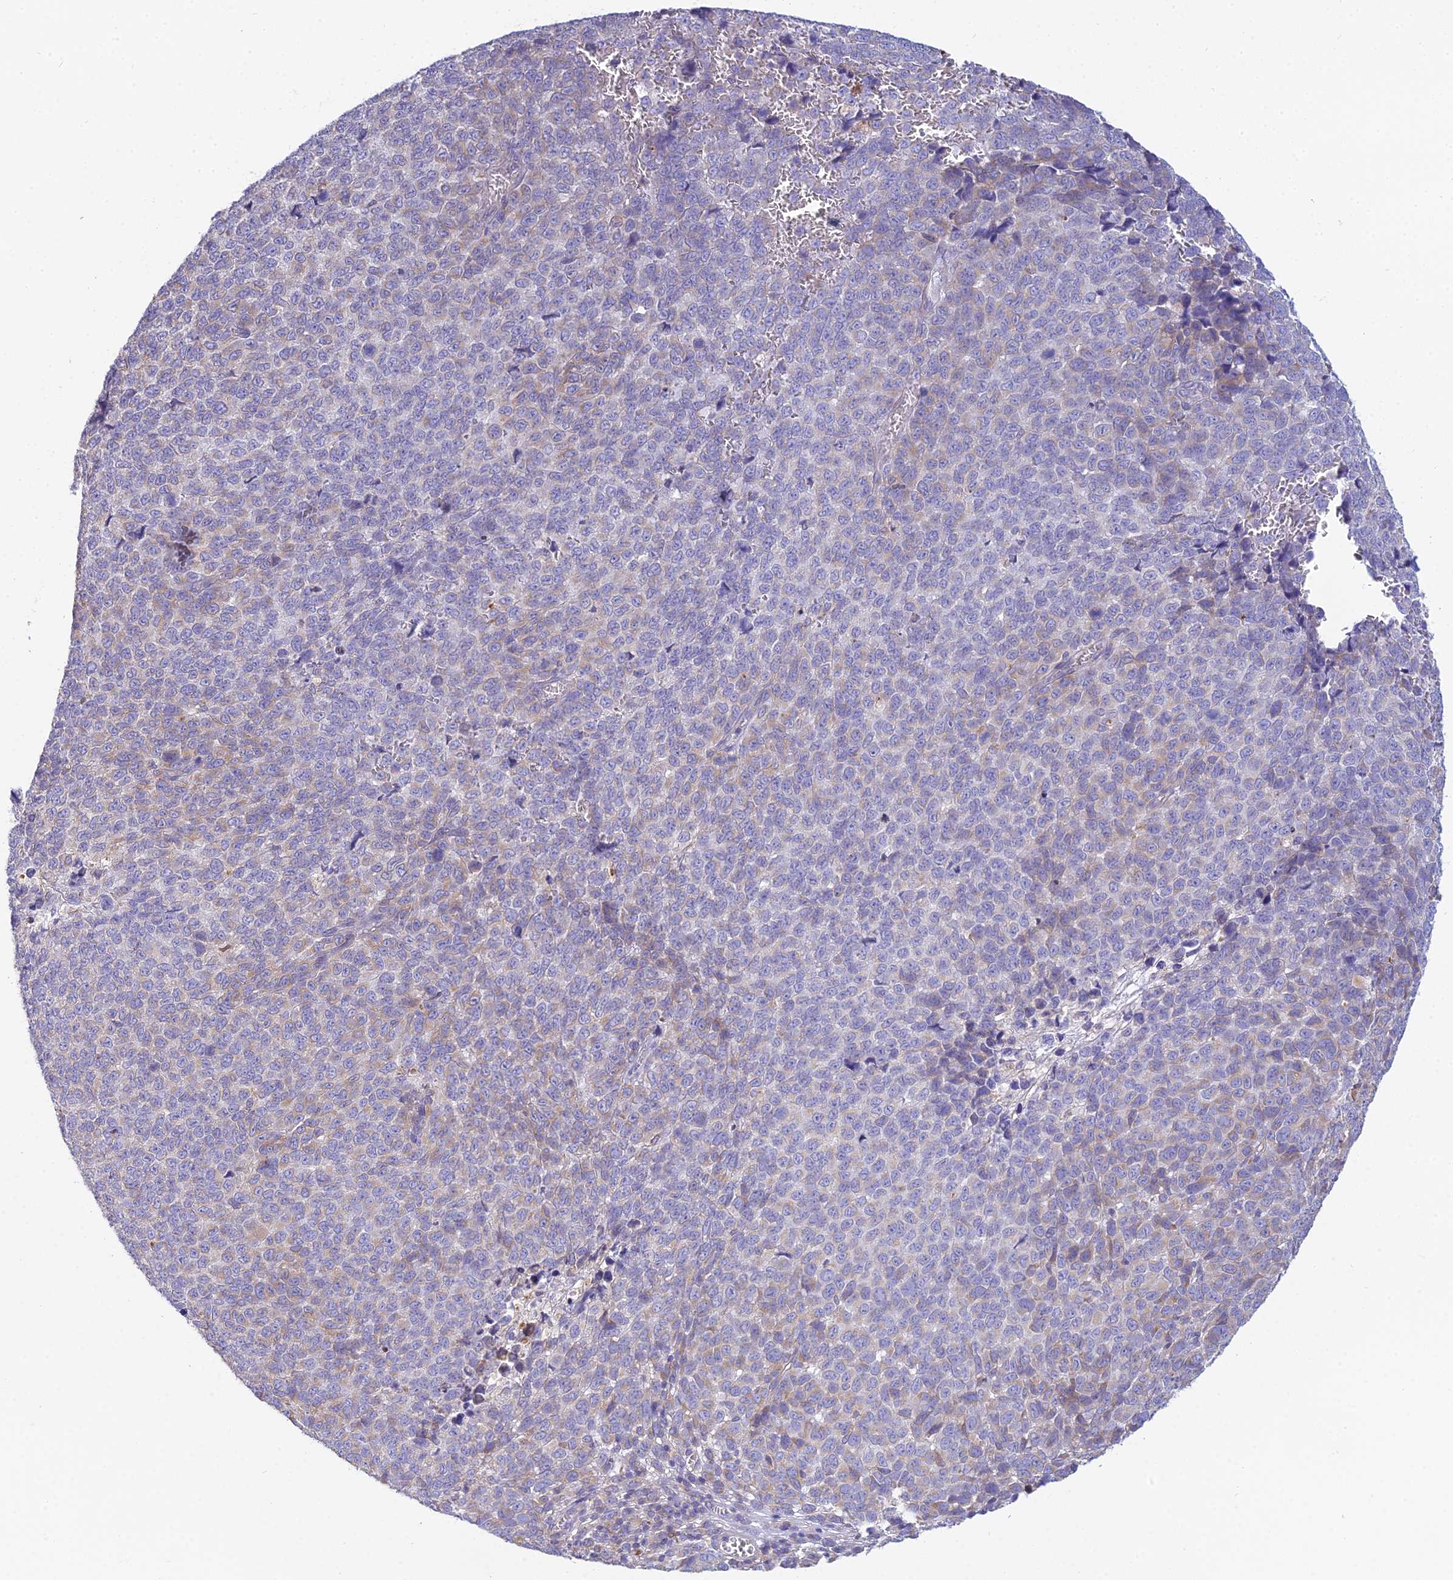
{"staining": {"intensity": "weak", "quantity": "<25%", "location": "cytoplasmic/membranous"}, "tissue": "melanoma", "cell_type": "Tumor cells", "image_type": "cancer", "snomed": [{"axis": "morphology", "description": "Malignant melanoma, NOS"}, {"axis": "topography", "description": "Nose, NOS"}], "caption": "The image displays no staining of tumor cells in melanoma.", "gene": "HM13", "patient": {"sex": "female", "age": 48}}